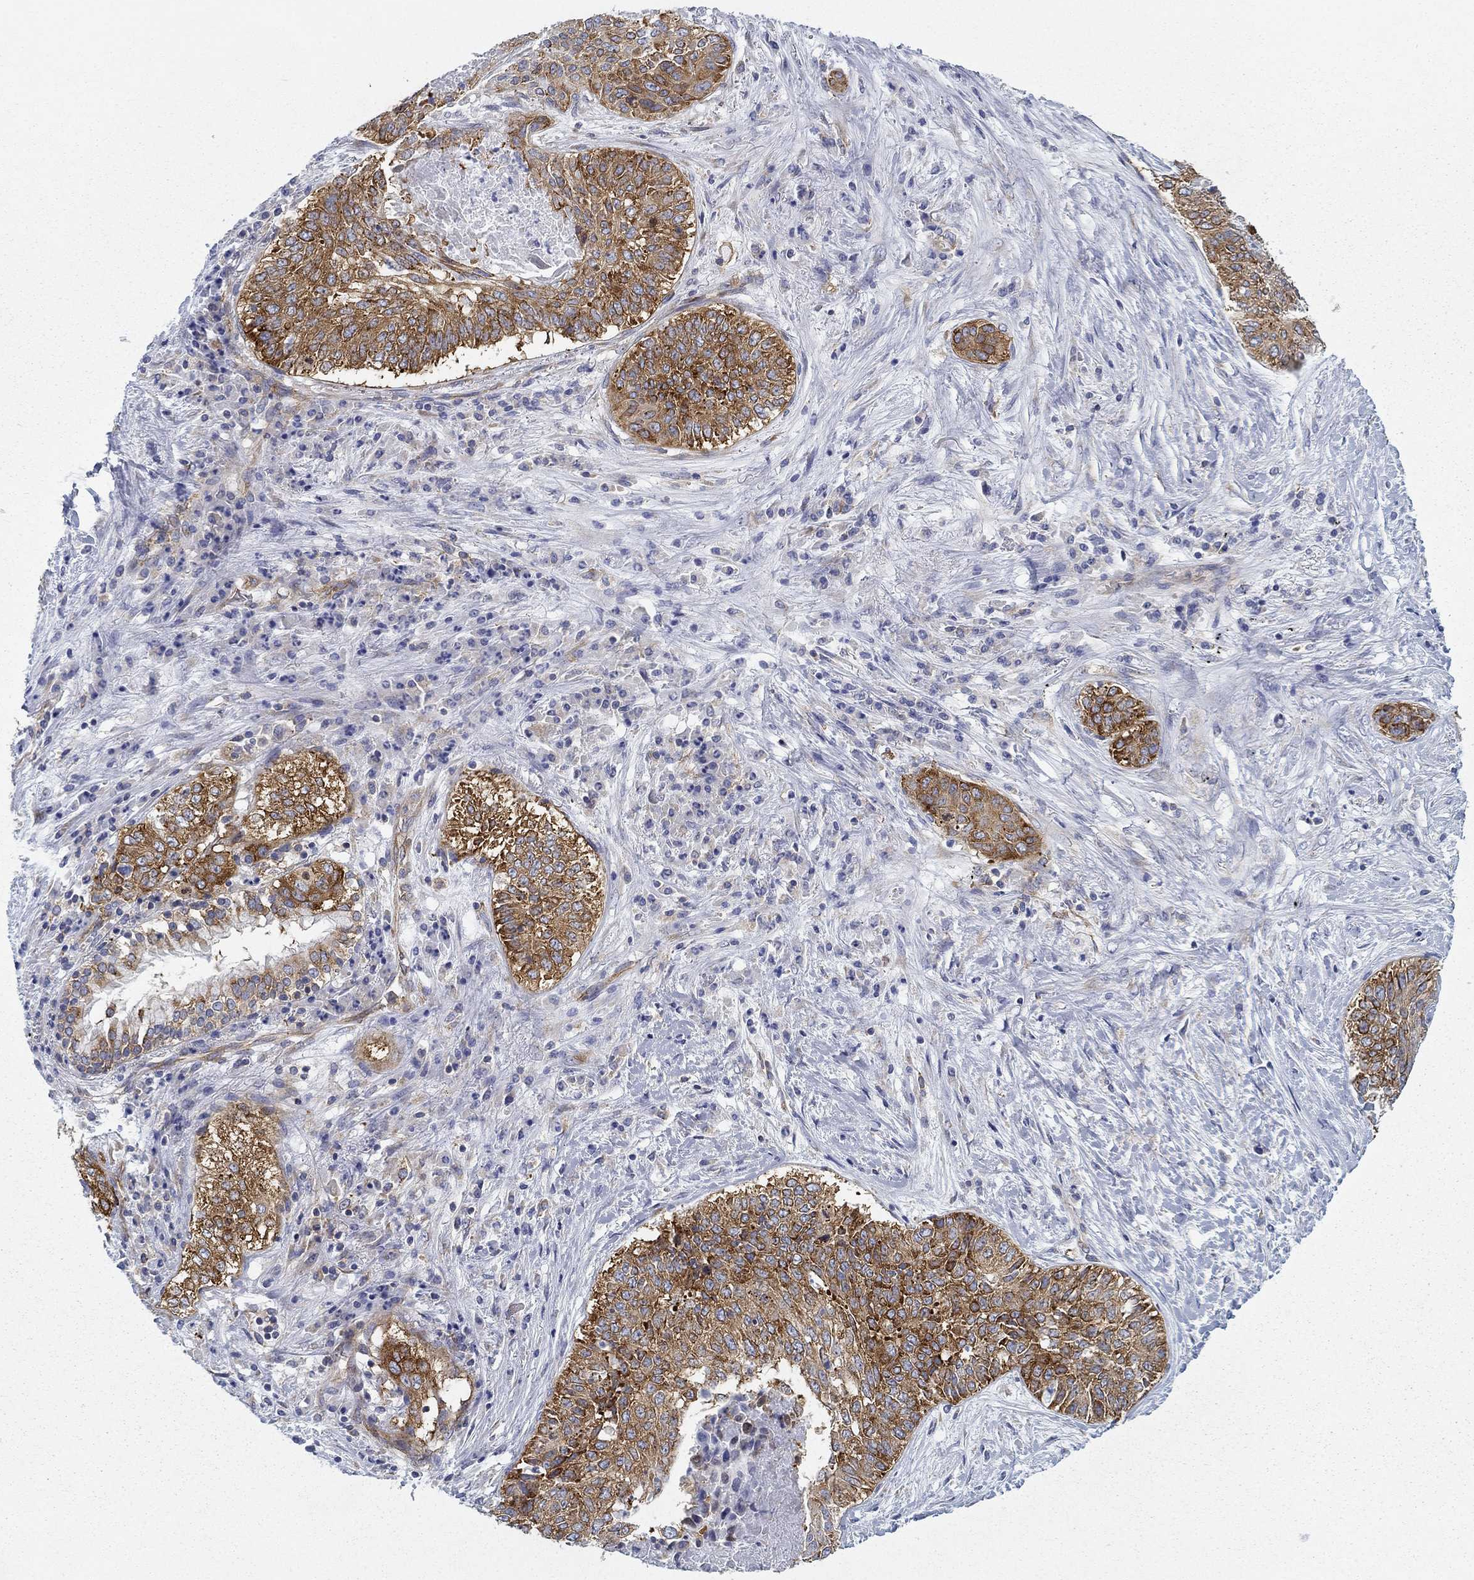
{"staining": {"intensity": "strong", "quantity": ">75%", "location": "cytoplasmic/membranous"}, "tissue": "lung cancer", "cell_type": "Tumor cells", "image_type": "cancer", "snomed": [{"axis": "morphology", "description": "Squamous cell carcinoma, NOS"}, {"axis": "topography", "description": "Lung"}], "caption": "Lung cancer stained with a protein marker demonstrates strong staining in tumor cells.", "gene": "FXR1", "patient": {"sex": "male", "age": 64}}